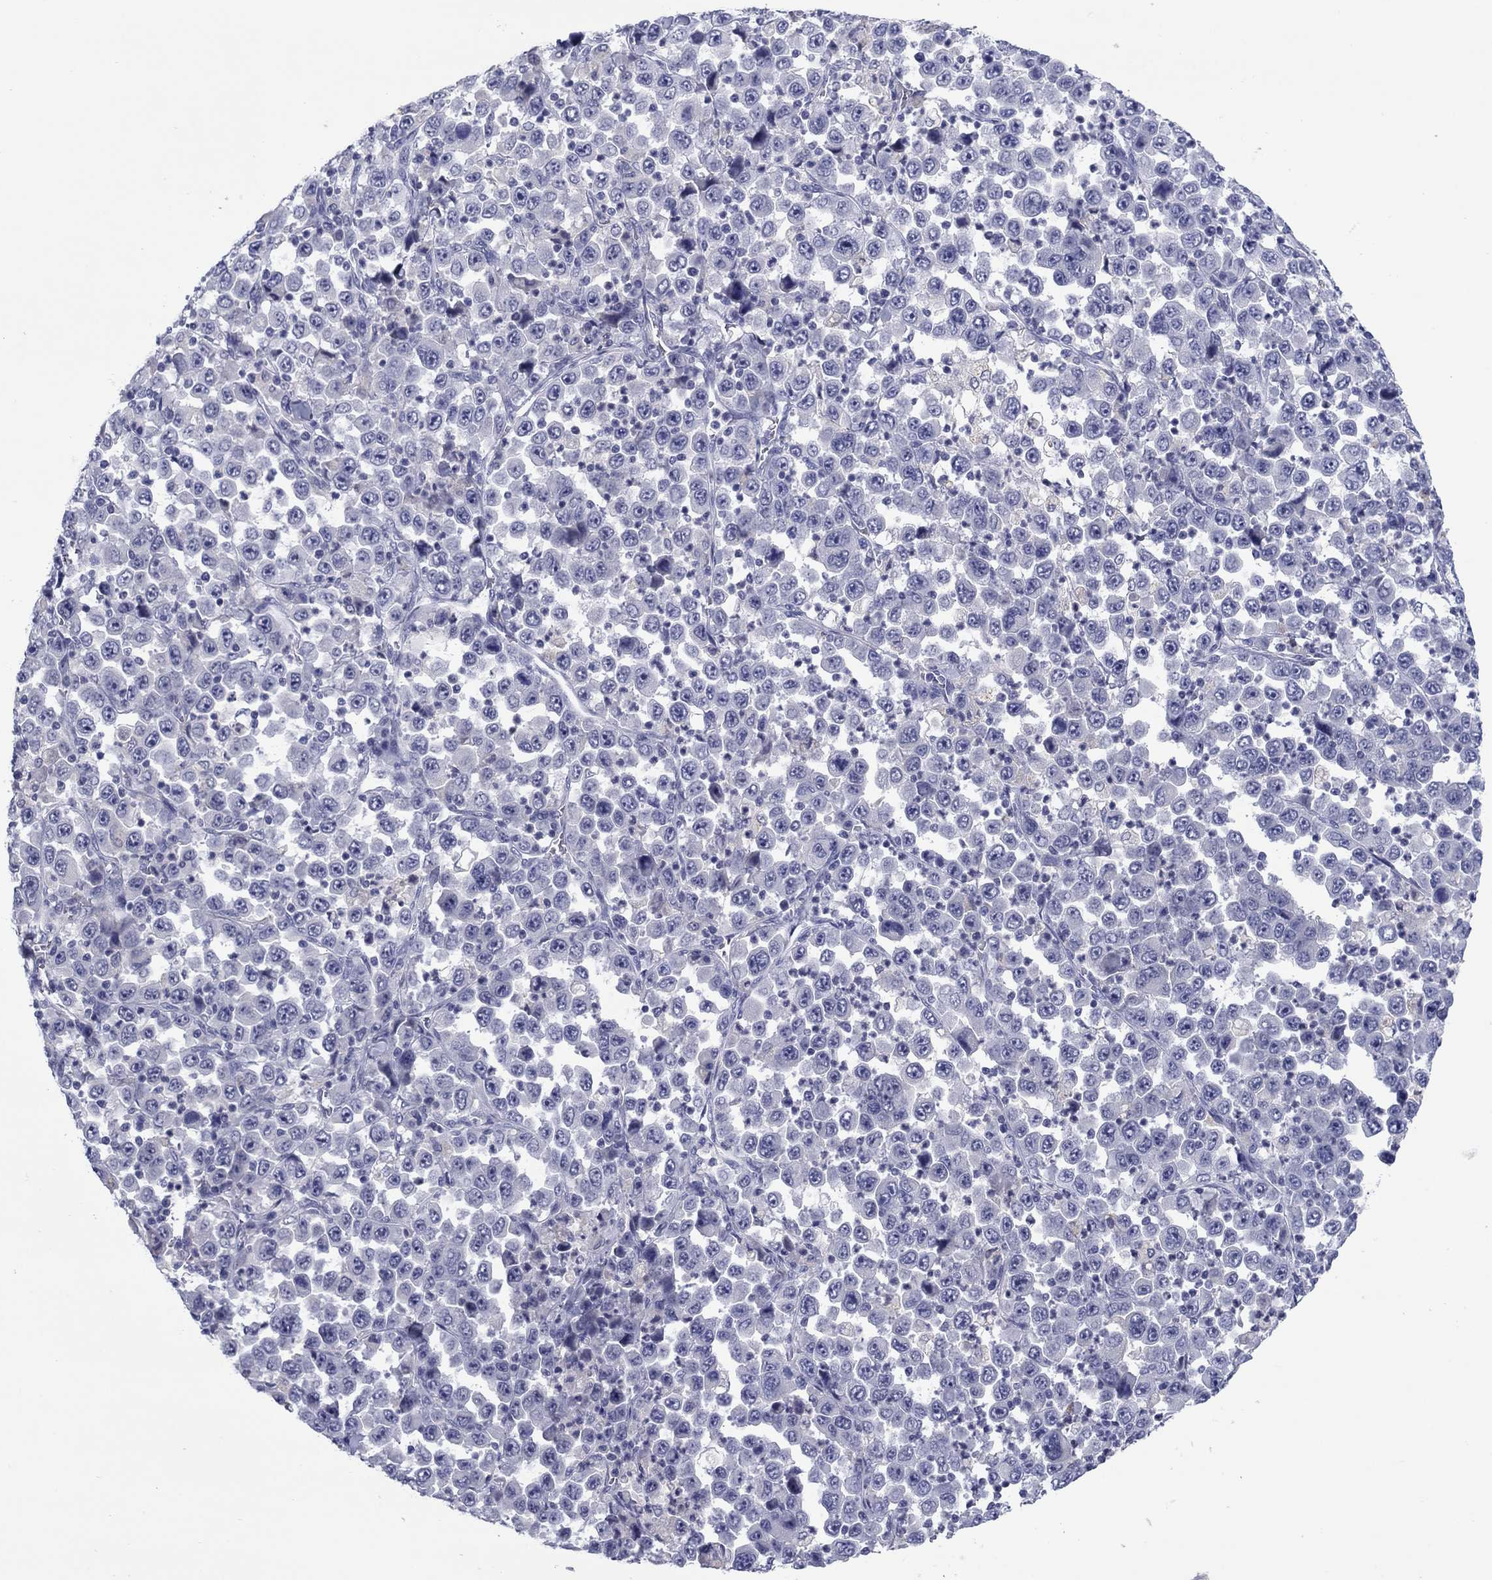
{"staining": {"intensity": "negative", "quantity": "none", "location": "none"}, "tissue": "stomach cancer", "cell_type": "Tumor cells", "image_type": "cancer", "snomed": [{"axis": "morphology", "description": "Normal tissue, NOS"}, {"axis": "morphology", "description": "Adenocarcinoma, NOS"}, {"axis": "topography", "description": "Stomach, upper"}, {"axis": "topography", "description": "Stomach"}], "caption": "This photomicrograph is of stomach cancer (adenocarcinoma) stained with IHC to label a protein in brown with the nuclei are counter-stained blue. There is no expression in tumor cells. (Stains: DAB (3,3'-diaminobenzidine) IHC with hematoxylin counter stain, Microscopy: brightfield microscopy at high magnification).", "gene": "TCFL5", "patient": {"sex": "male", "age": 59}}